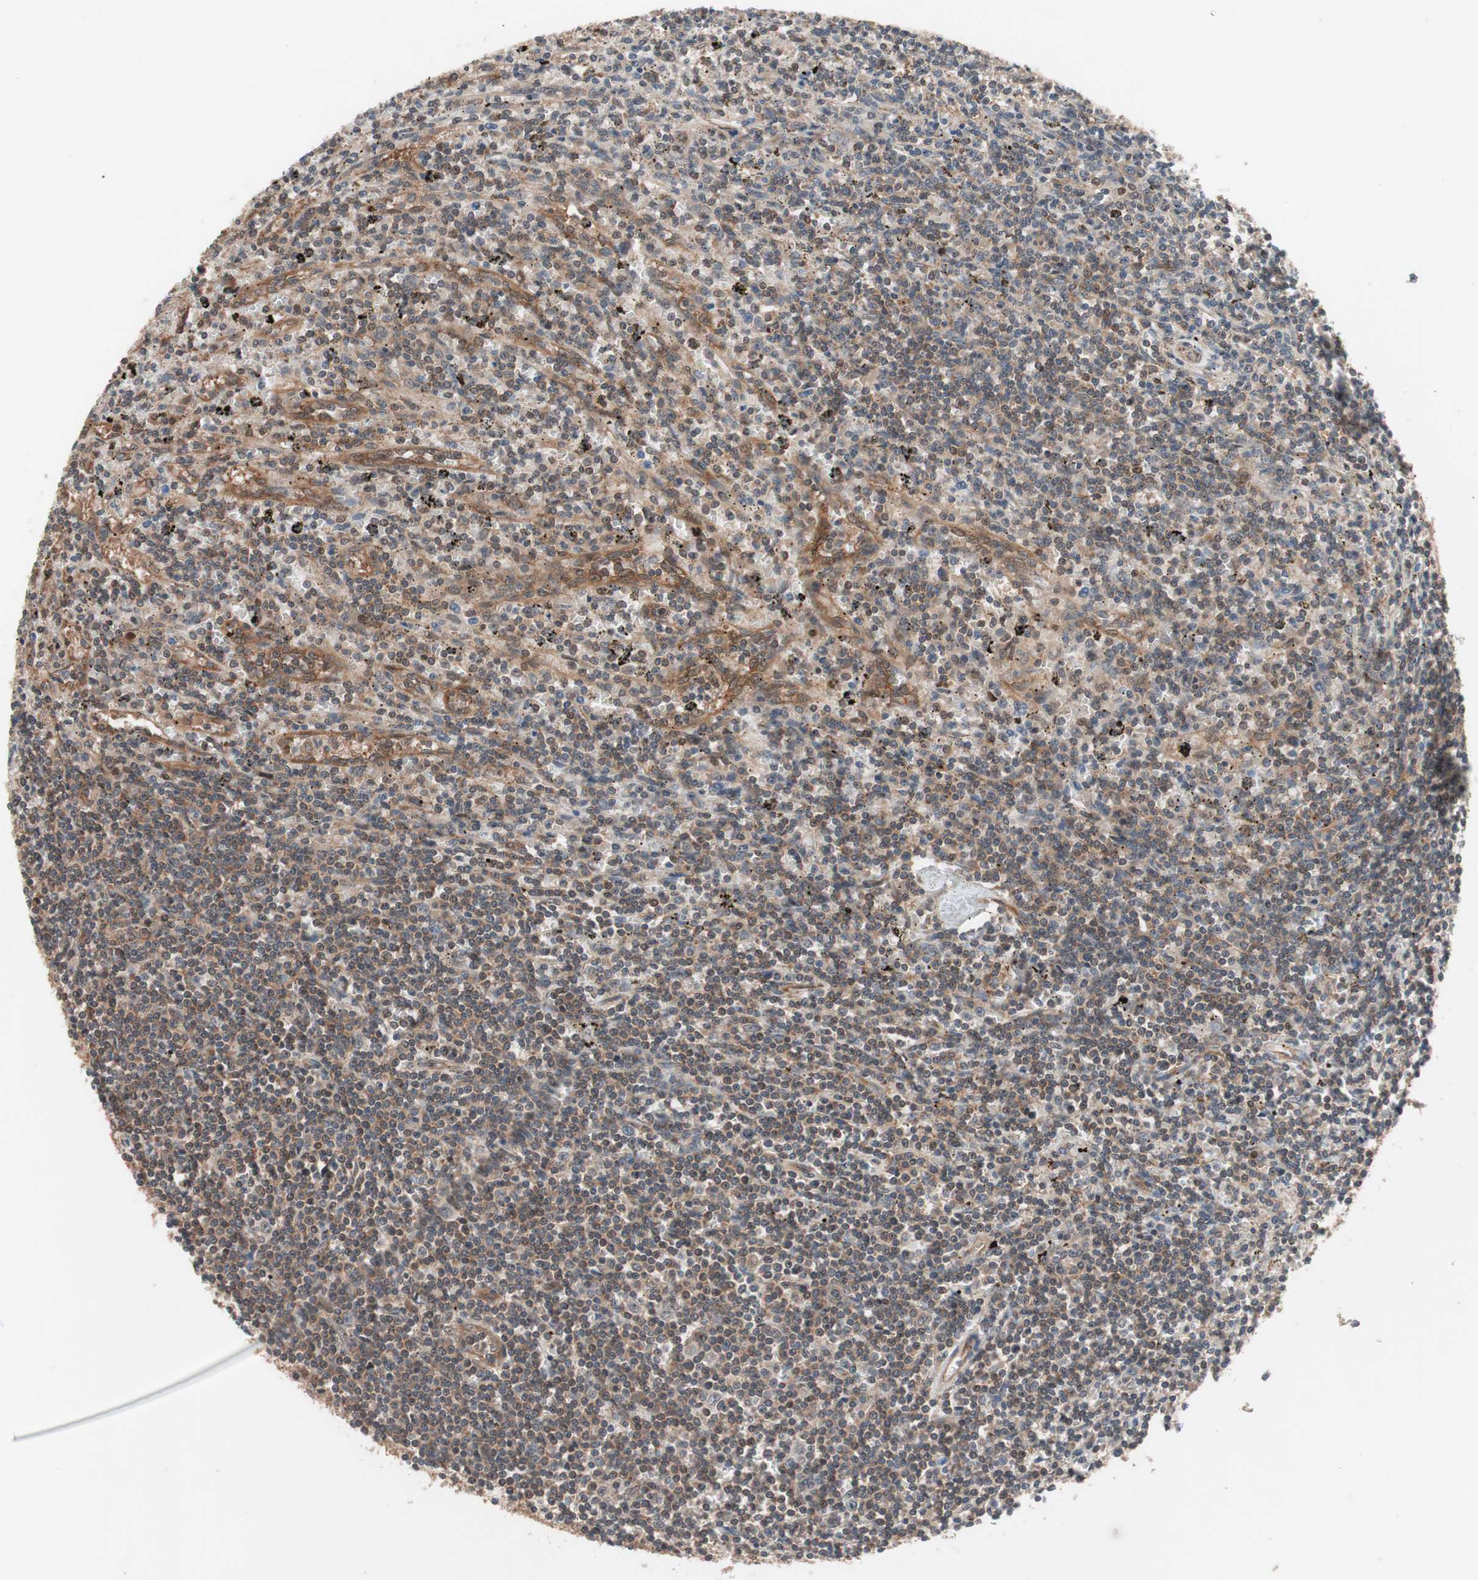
{"staining": {"intensity": "weak", "quantity": "<25%", "location": "cytoplasmic/membranous,nuclear"}, "tissue": "lymphoma", "cell_type": "Tumor cells", "image_type": "cancer", "snomed": [{"axis": "morphology", "description": "Malignant lymphoma, non-Hodgkin's type, Low grade"}, {"axis": "topography", "description": "Spleen"}], "caption": "IHC photomicrograph of neoplastic tissue: human malignant lymphoma, non-Hodgkin's type (low-grade) stained with DAB (3,3'-diaminobenzidine) shows no significant protein staining in tumor cells.", "gene": "IRS1", "patient": {"sex": "male", "age": 76}}